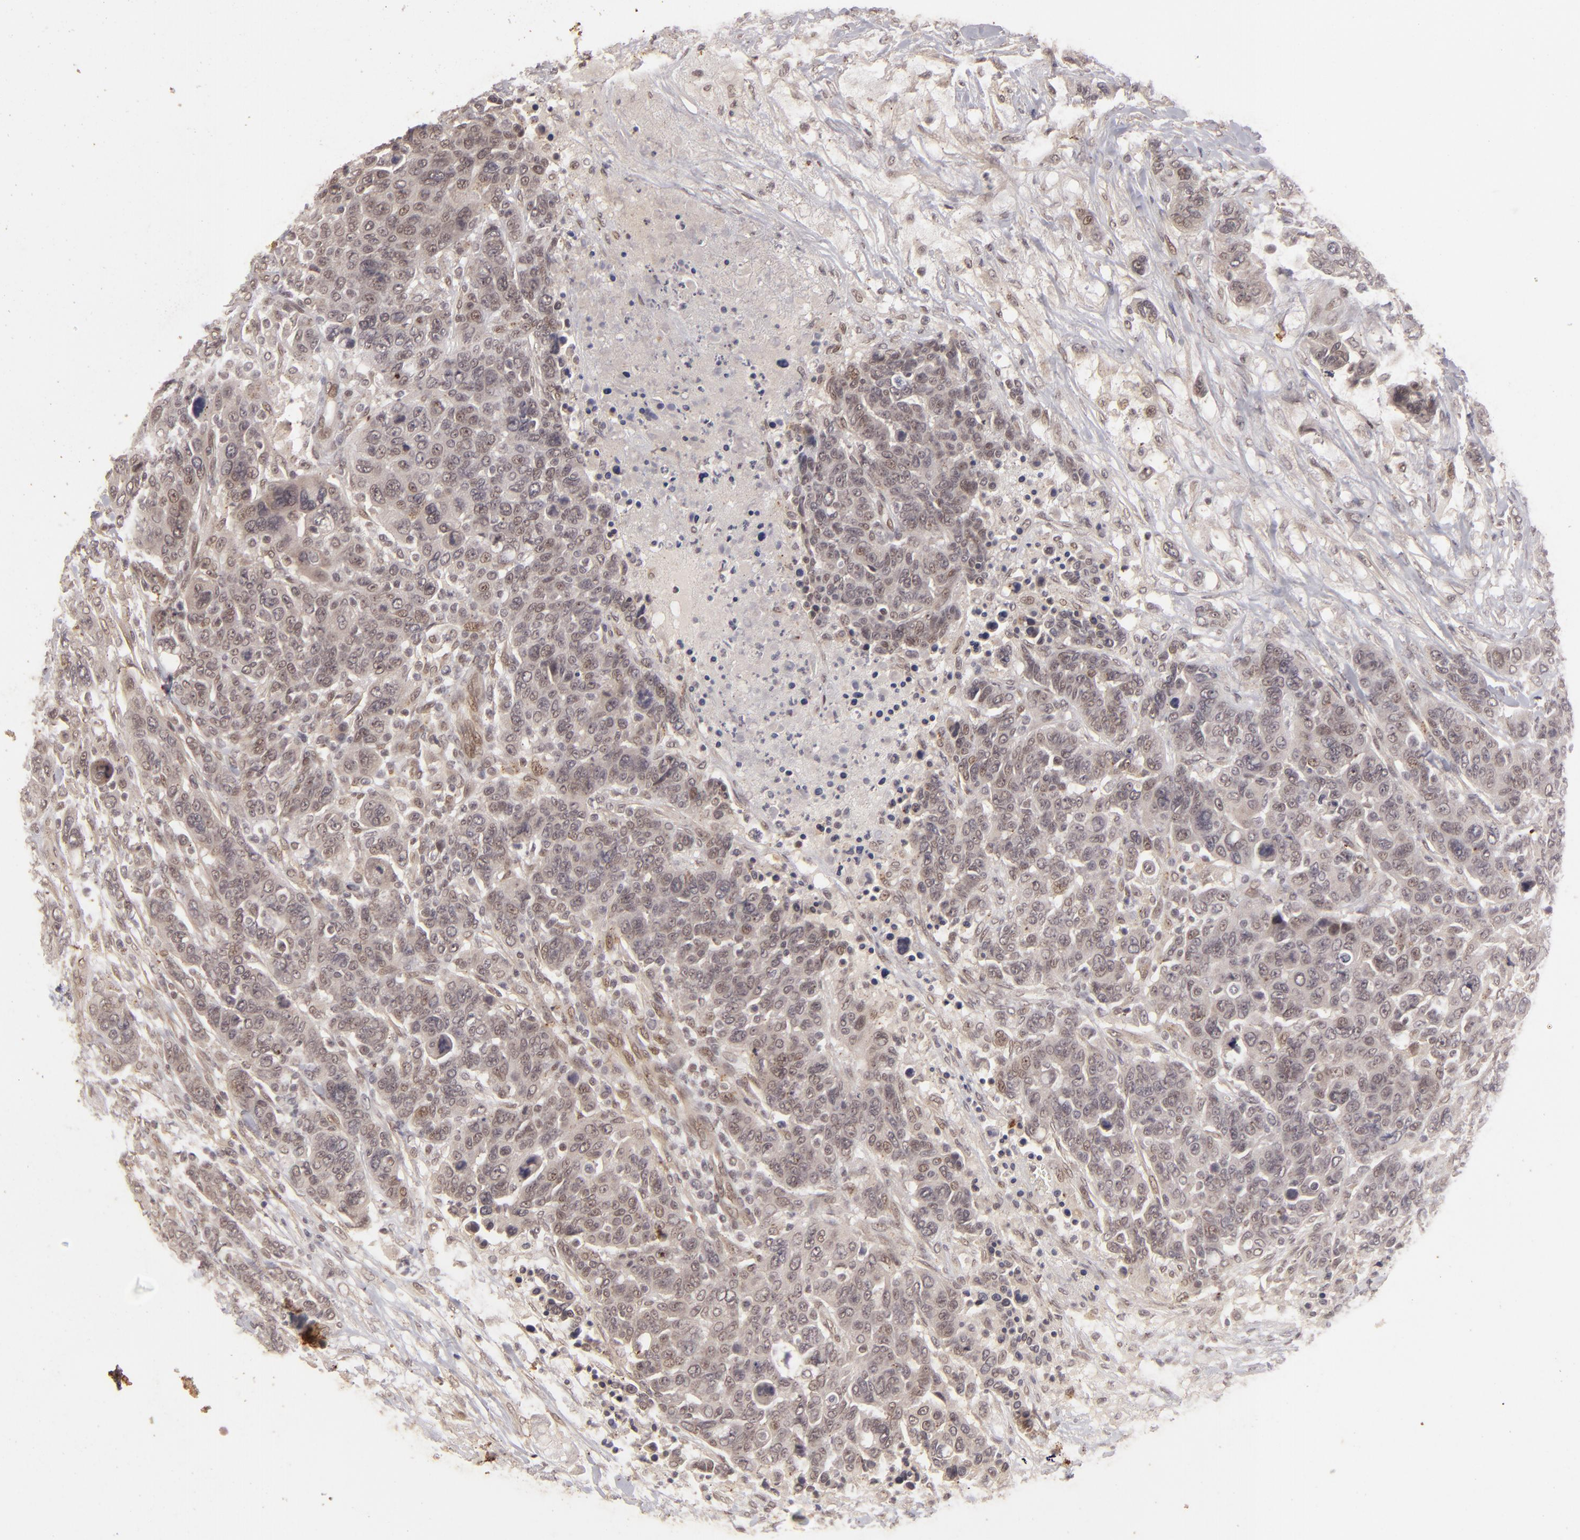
{"staining": {"intensity": "weak", "quantity": "25%-75%", "location": "cytoplasmic/membranous,nuclear"}, "tissue": "breast cancer", "cell_type": "Tumor cells", "image_type": "cancer", "snomed": [{"axis": "morphology", "description": "Duct carcinoma"}, {"axis": "topography", "description": "Breast"}], "caption": "The image exhibits a brown stain indicating the presence of a protein in the cytoplasmic/membranous and nuclear of tumor cells in breast invasive ductal carcinoma.", "gene": "DFFA", "patient": {"sex": "female", "age": 37}}